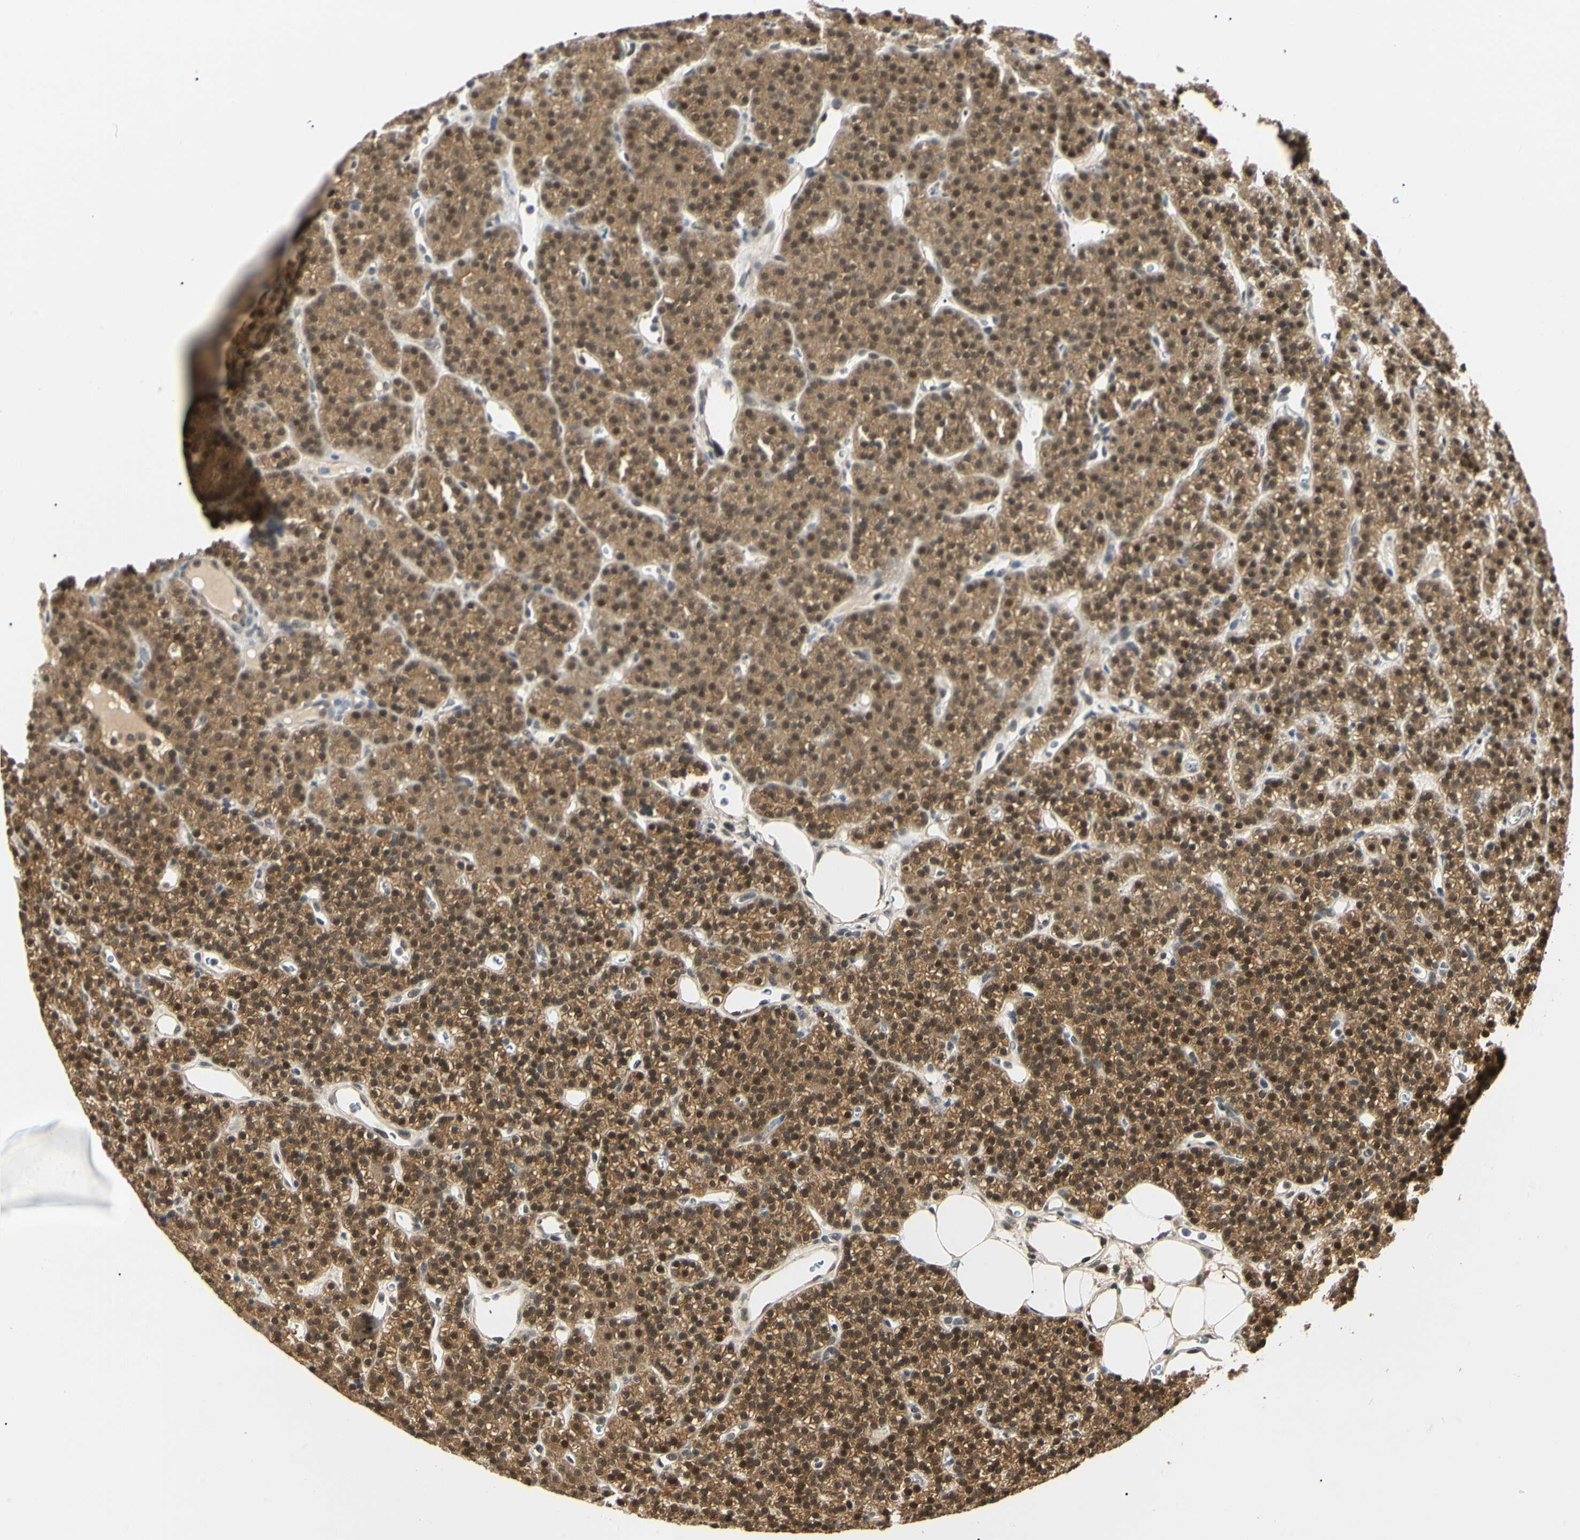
{"staining": {"intensity": "moderate", "quantity": ">75%", "location": "cytoplasmic/membranous,nuclear"}, "tissue": "parathyroid gland", "cell_type": "Glandular cells", "image_type": "normal", "snomed": [{"axis": "morphology", "description": "Normal tissue, NOS"}, {"axis": "morphology", "description": "Hyperplasia, NOS"}, {"axis": "topography", "description": "Parathyroid gland"}], "caption": "Parathyroid gland was stained to show a protein in brown. There is medium levels of moderate cytoplasmic/membranous,nuclear positivity in about >75% of glandular cells. (IHC, brightfield microscopy, high magnification).", "gene": "UBE2Z", "patient": {"sex": "male", "age": 44}}